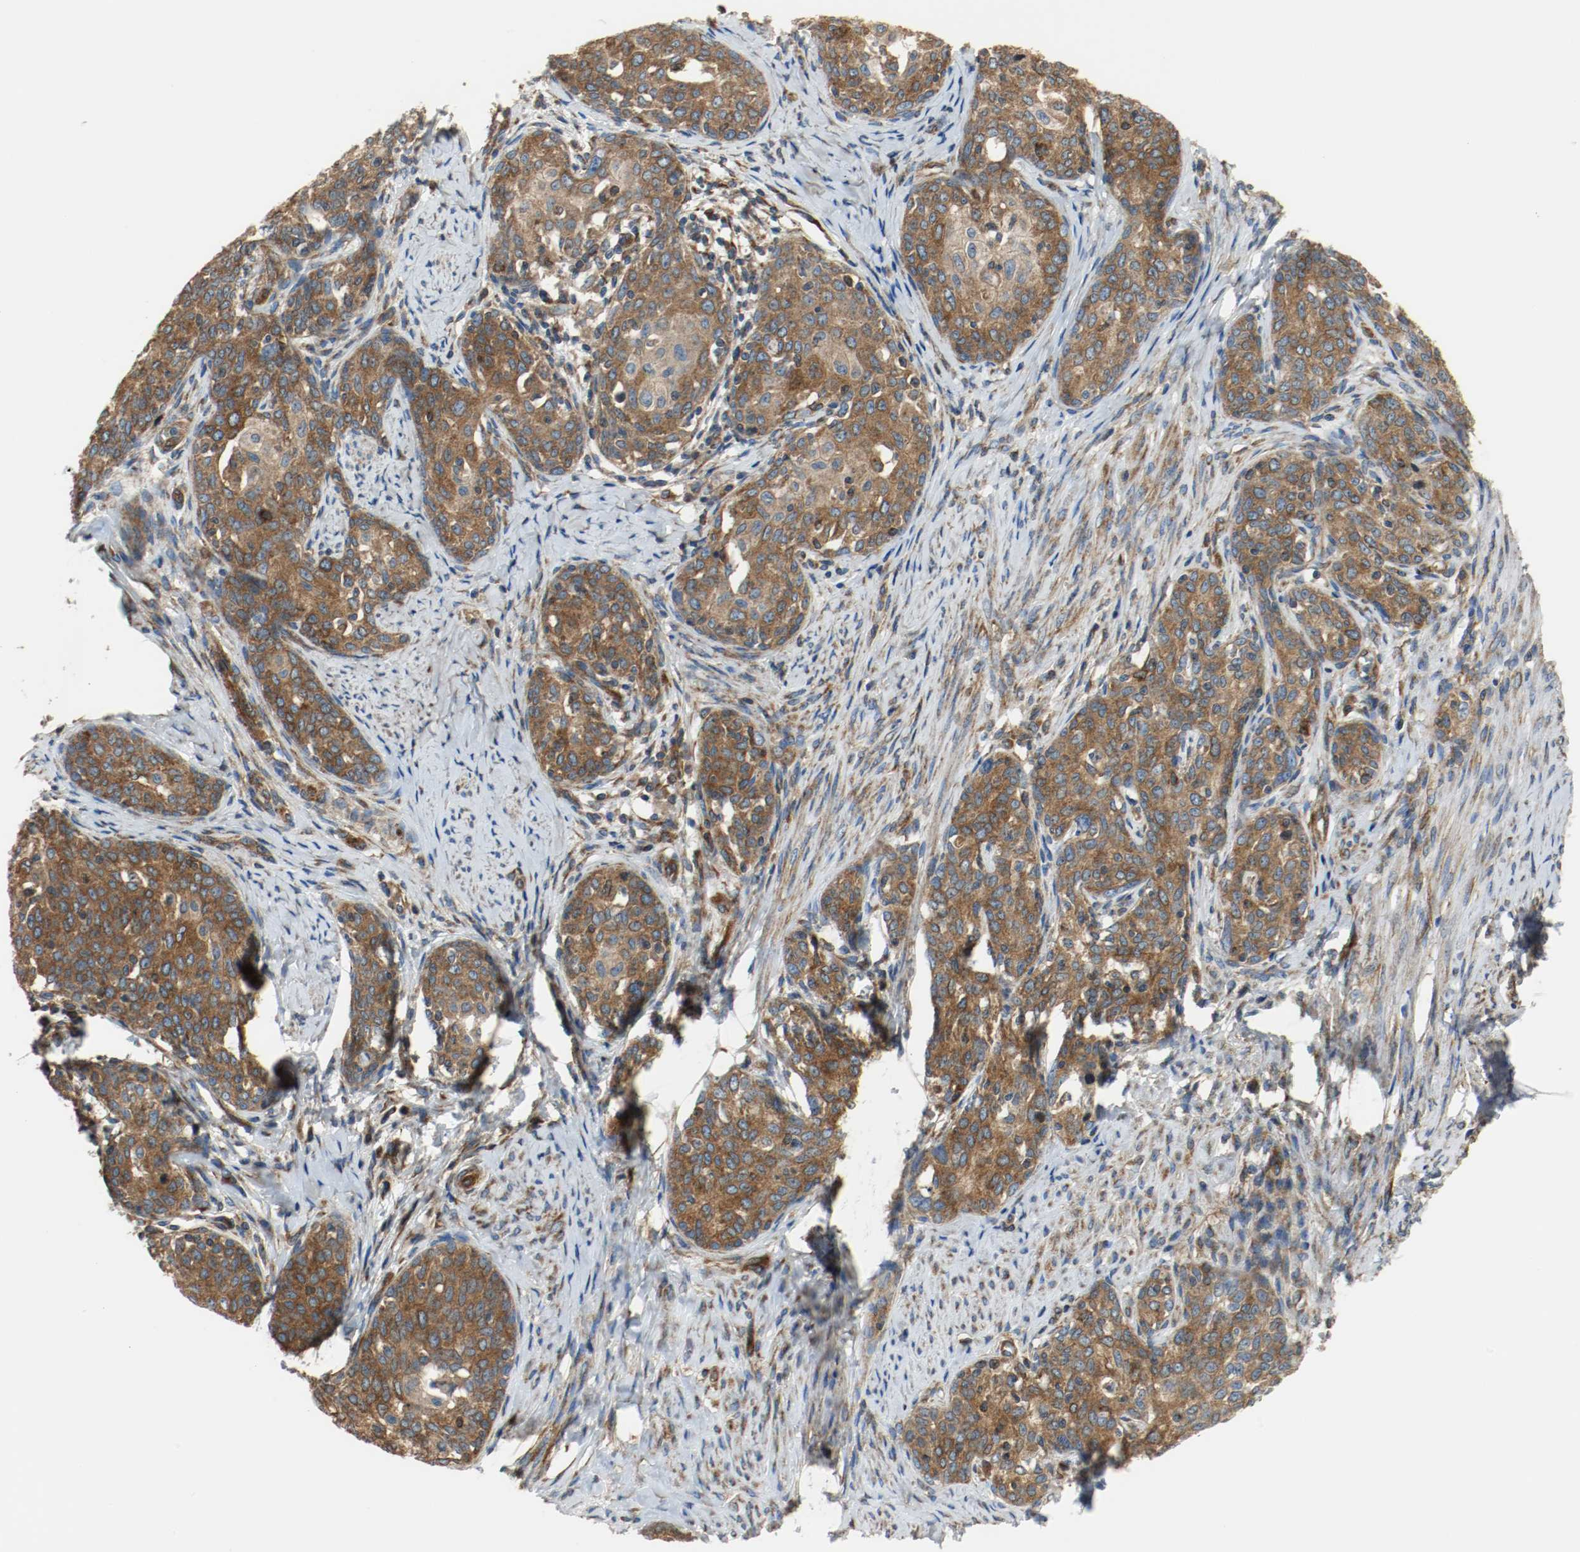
{"staining": {"intensity": "strong", "quantity": ">75%", "location": "cytoplasmic/membranous"}, "tissue": "cervical cancer", "cell_type": "Tumor cells", "image_type": "cancer", "snomed": [{"axis": "morphology", "description": "Squamous cell carcinoma, NOS"}, {"axis": "morphology", "description": "Adenocarcinoma, NOS"}, {"axis": "topography", "description": "Cervix"}], "caption": "IHC of cervical adenocarcinoma shows high levels of strong cytoplasmic/membranous positivity in about >75% of tumor cells.", "gene": "TUBA3D", "patient": {"sex": "female", "age": 52}}